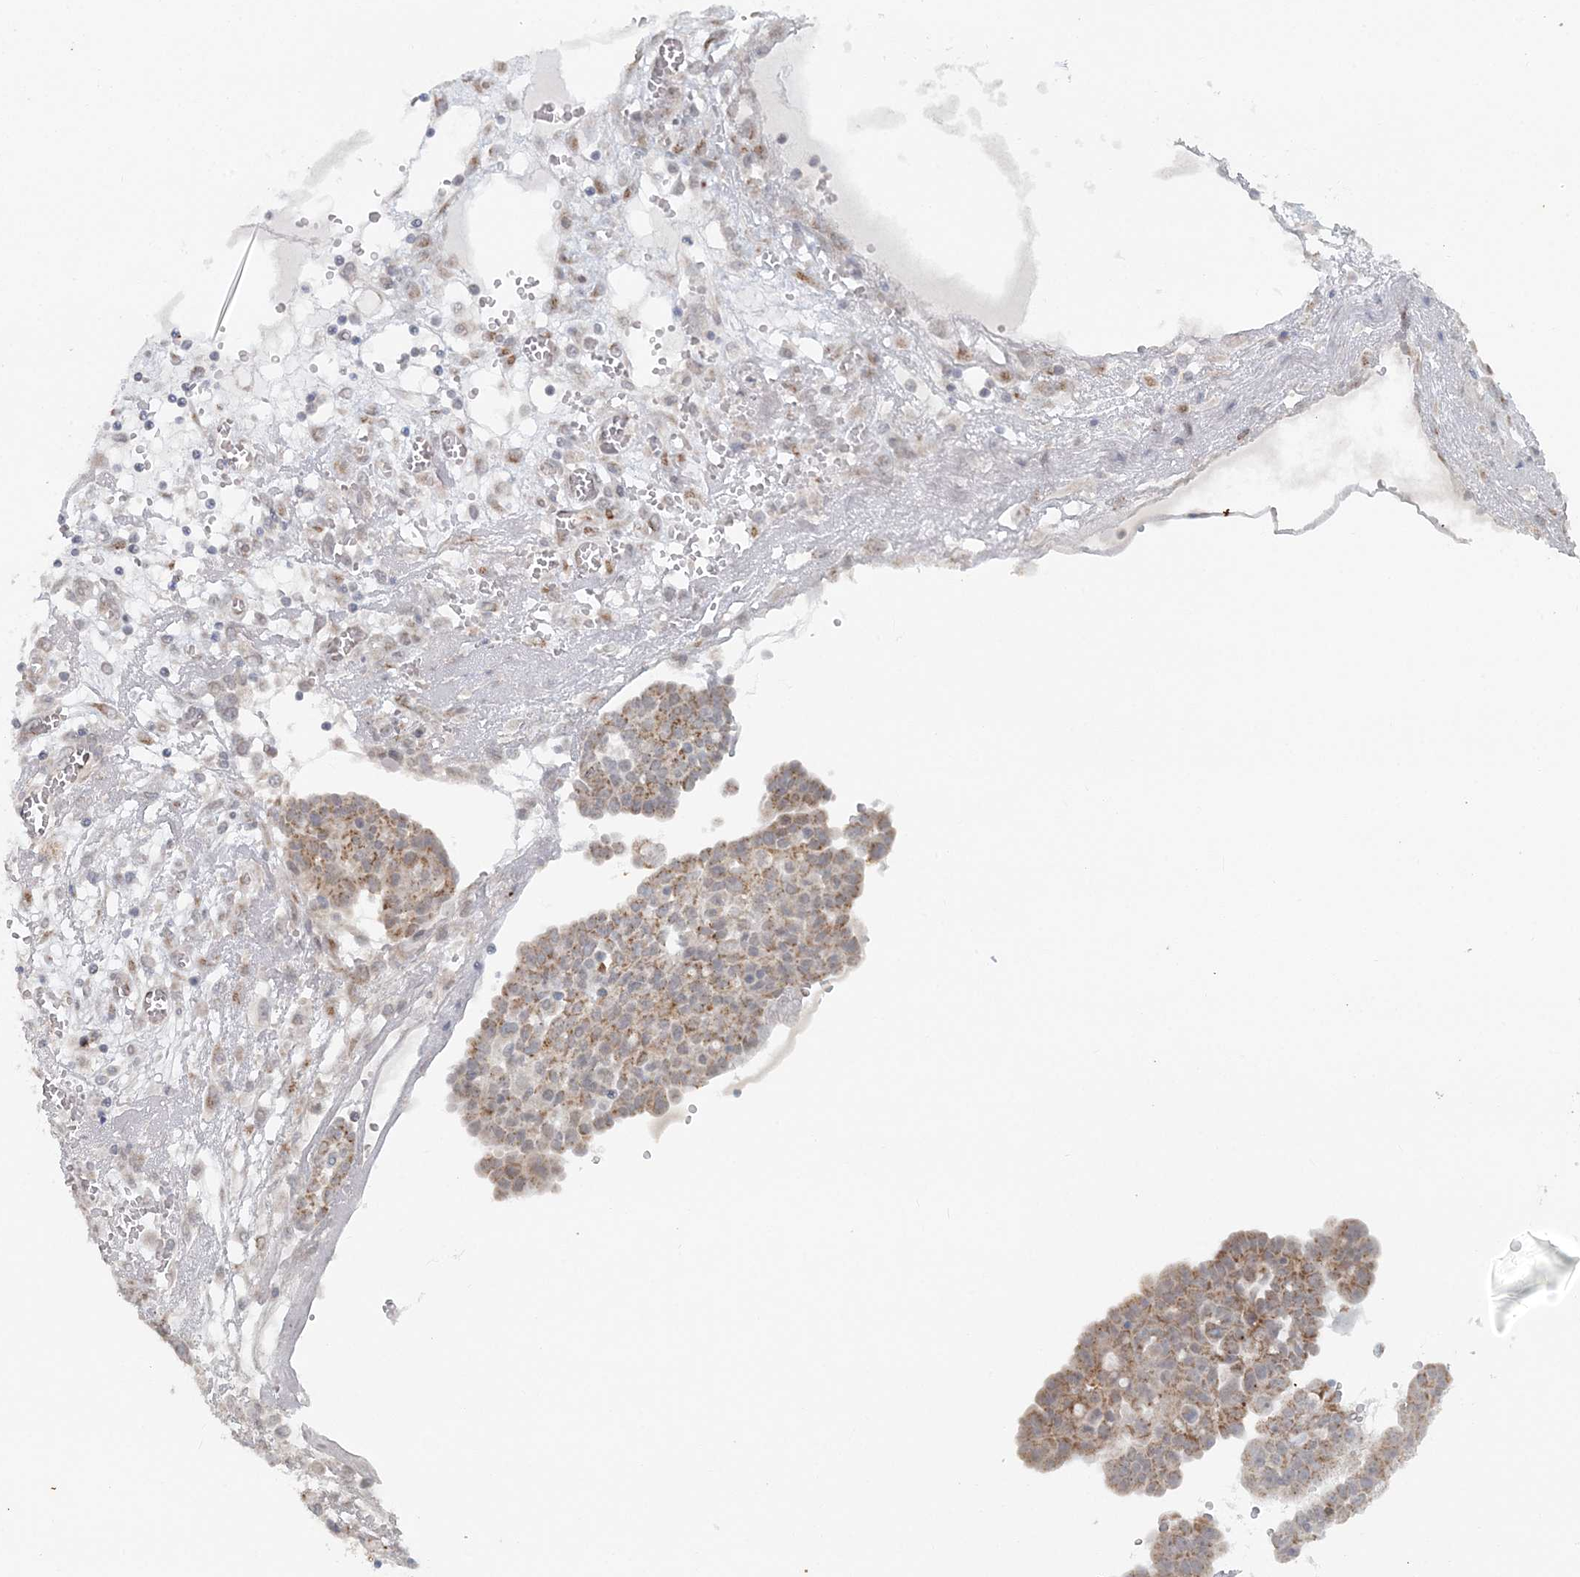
{"staining": {"intensity": "moderate", "quantity": ">75%", "location": "cytoplasmic/membranous"}, "tissue": "ovarian cancer", "cell_type": "Tumor cells", "image_type": "cancer", "snomed": [{"axis": "morphology", "description": "Cystadenocarcinoma, serous, NOS"}, {"axis": "topography", "description": "Soft tissue"}, {"axis": "topography", "description": "Ovary"}], "caption": "The immunohistochemical stain highlights moderate cytoplasmic/membranous staining in tumor cells of ovarian serous cystadenocarcinoma tissue.", "gene": "RNF150", "patient": {"sex": "female", "age": 57}}